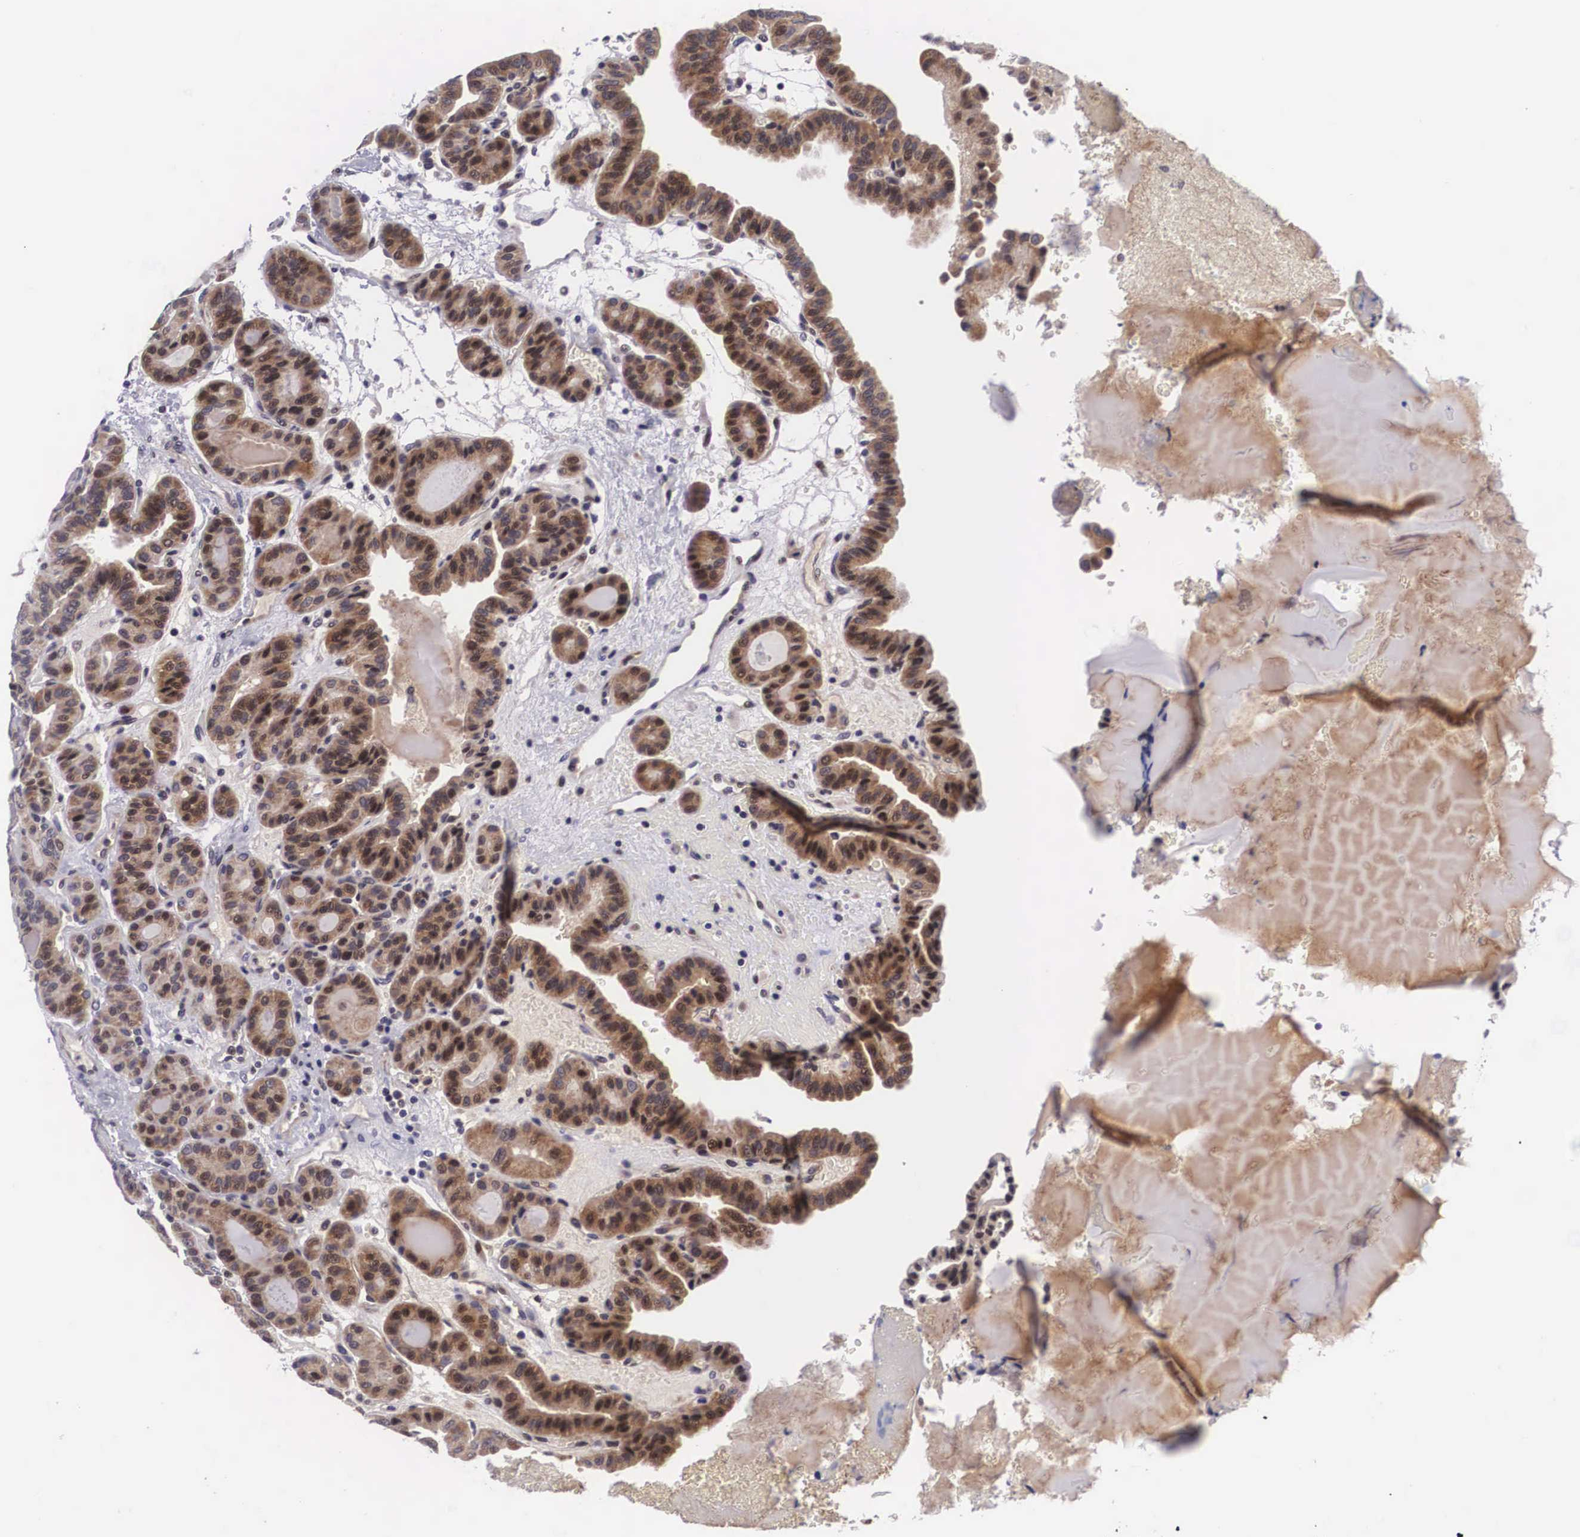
{"staining": {"intensity": "moderate", "quantity": ">75%", "location": "cytoplasmic/membranous,nuclear"}, "tissue": "thyroid cancer", "cell_type": "Tumor cells", "image_type": "cancer", "snomed": [{"axis": "morphology", "description": "Papillary adenocarcinoma, NOS"}, {"axis": "topography", "description": "Thyroid gland"}], "caption": "A medium amount of moderate cytoplasmic/membranous and nuclear positivity is appreciated in approximately >75% of tumor cells in thyroid papillary adenocarcinoma tissue. (DAB (3,3'-diaminobenzidine) IHC, brown staining for protein, blue staining for nuclei).", "gene": "EMID1", "patient": {"sex": "male", "age": 87}}